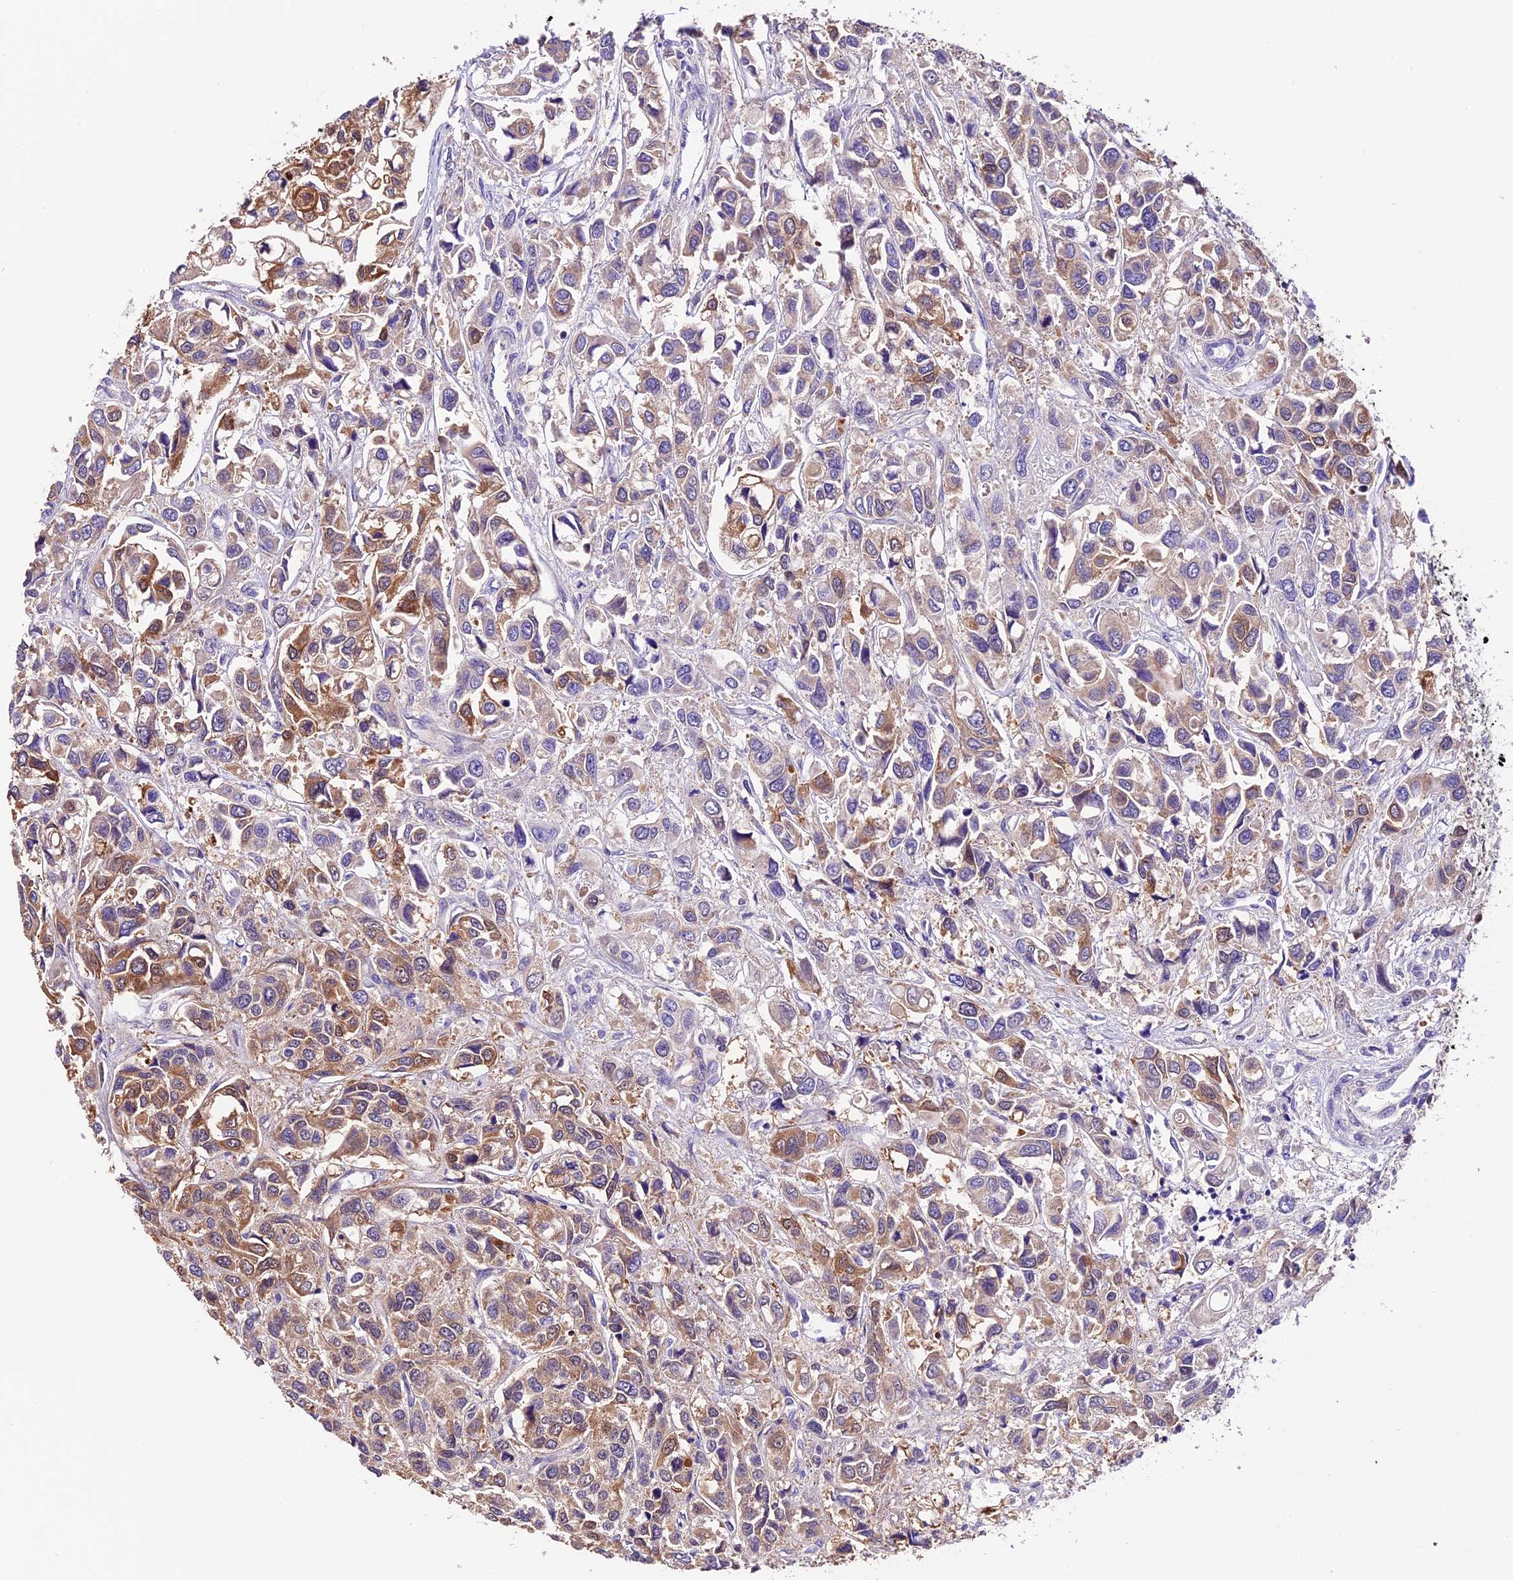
{"staining": {"intensity": "moderate", "quantity": "25%-75%", "location": "cytoplasmic/membranous"}, "tissue": "urothelial cancer", "cell_type": "Tumor cells", "image_type": "cancer", "snomed": [{"axis": "morphology", "description": "Urothelial carcinoma, High grade"}, {"axis": "topography", "description": "Urinary bladder"}], "caption": "Protein expression analysis of human urothelial cancer reveals moderate cytoplasmic/membranous expression in about 25%-75% of tumor cells.", "gene": "DDX28", "patient": {"sex": "male", "age": 67}}